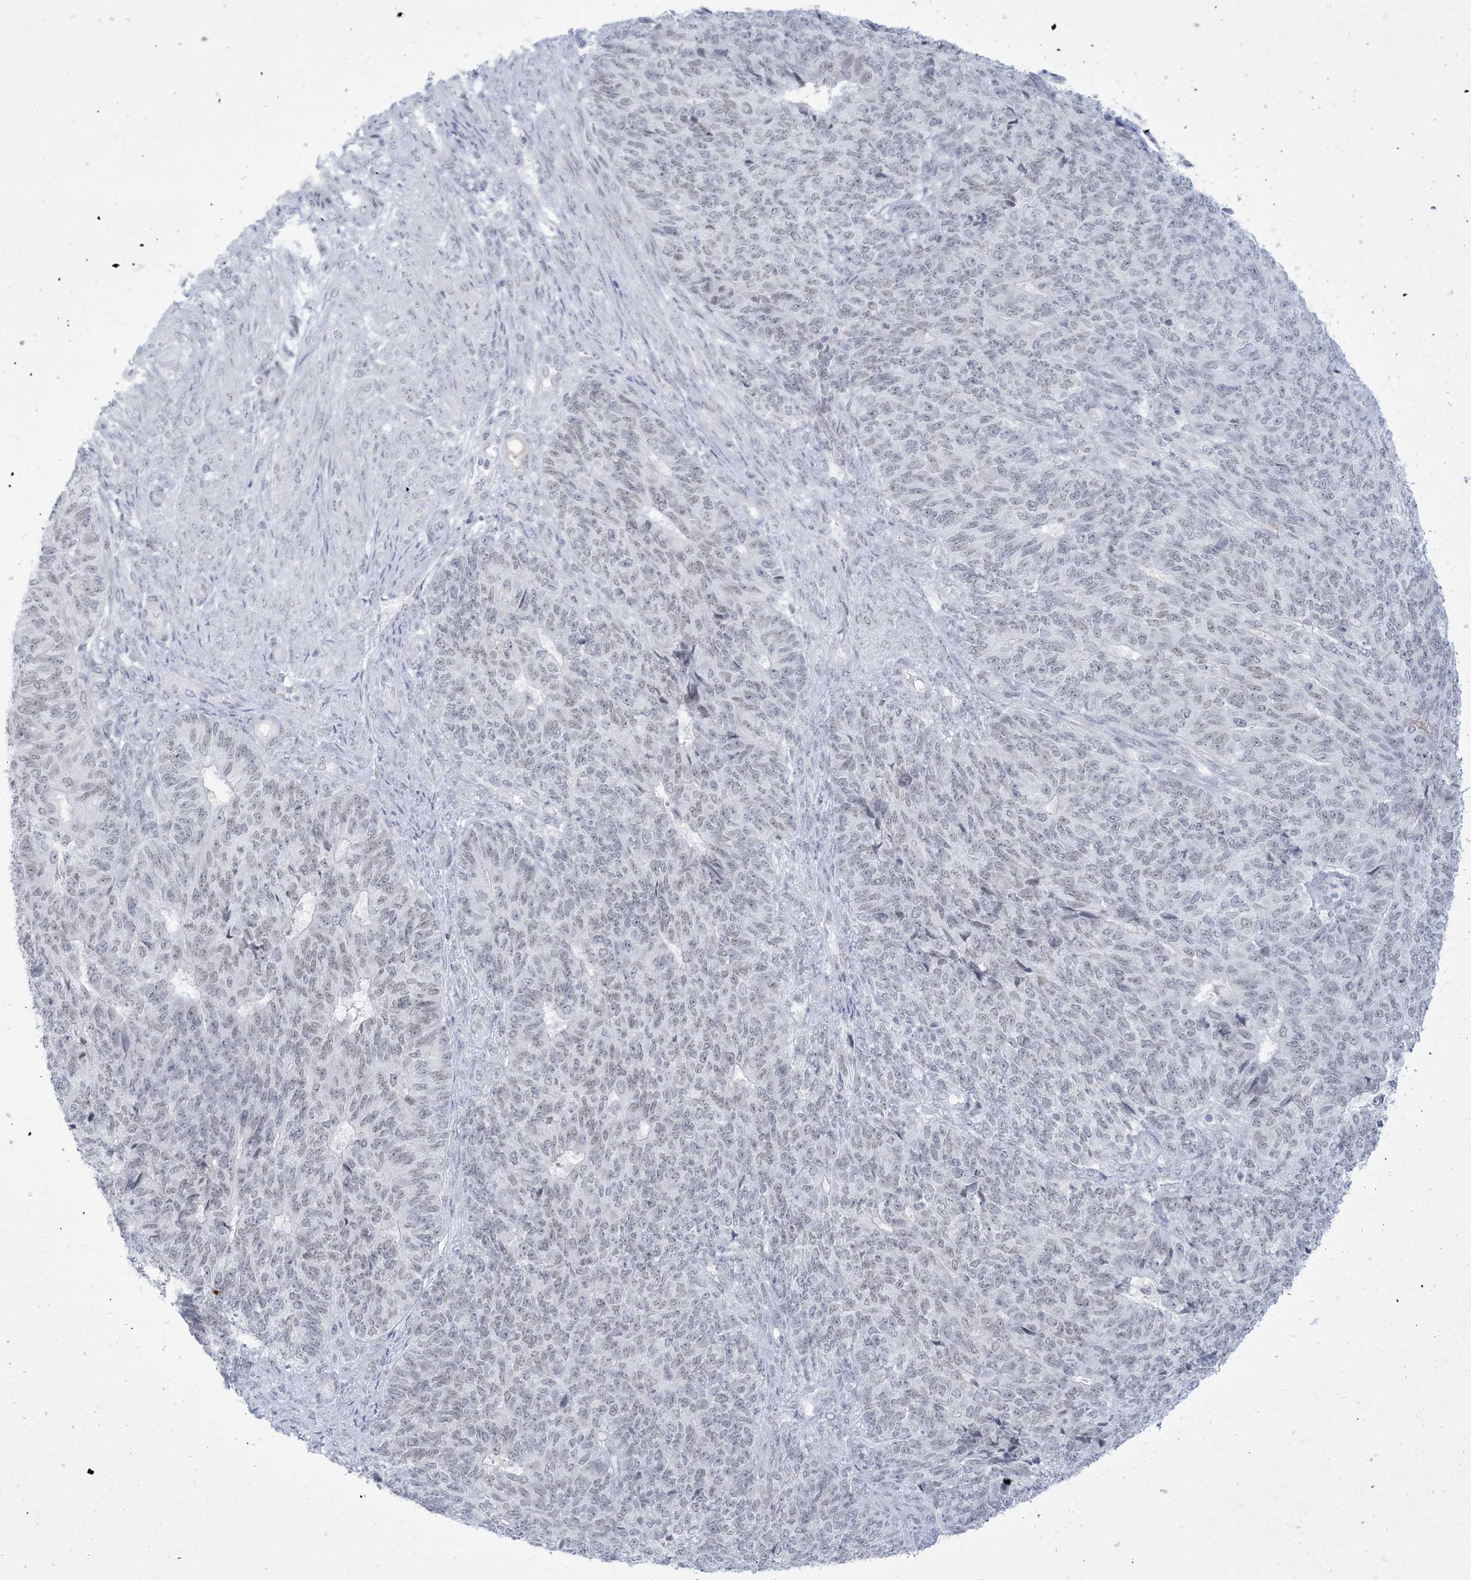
{"staining": {"intensity": "weak", "quantity": "<25%", "location": "nuclear"}, "tissue": "endometrial cancer", "cell_type": "Tumor cells", "image_type": "cancer", "snomed": [{"axis": "morphology", "description": "Adenocarcinoma, NOS"}, {"axis": "topography", "description": "Endometrium"}], "caption": "Immunohistochemical staining of human endometrial cancer demonstrates no significant positivity in tumor cells.", "gene": "HOMEZ", "patient": {"sex": "female", "age": 32}}